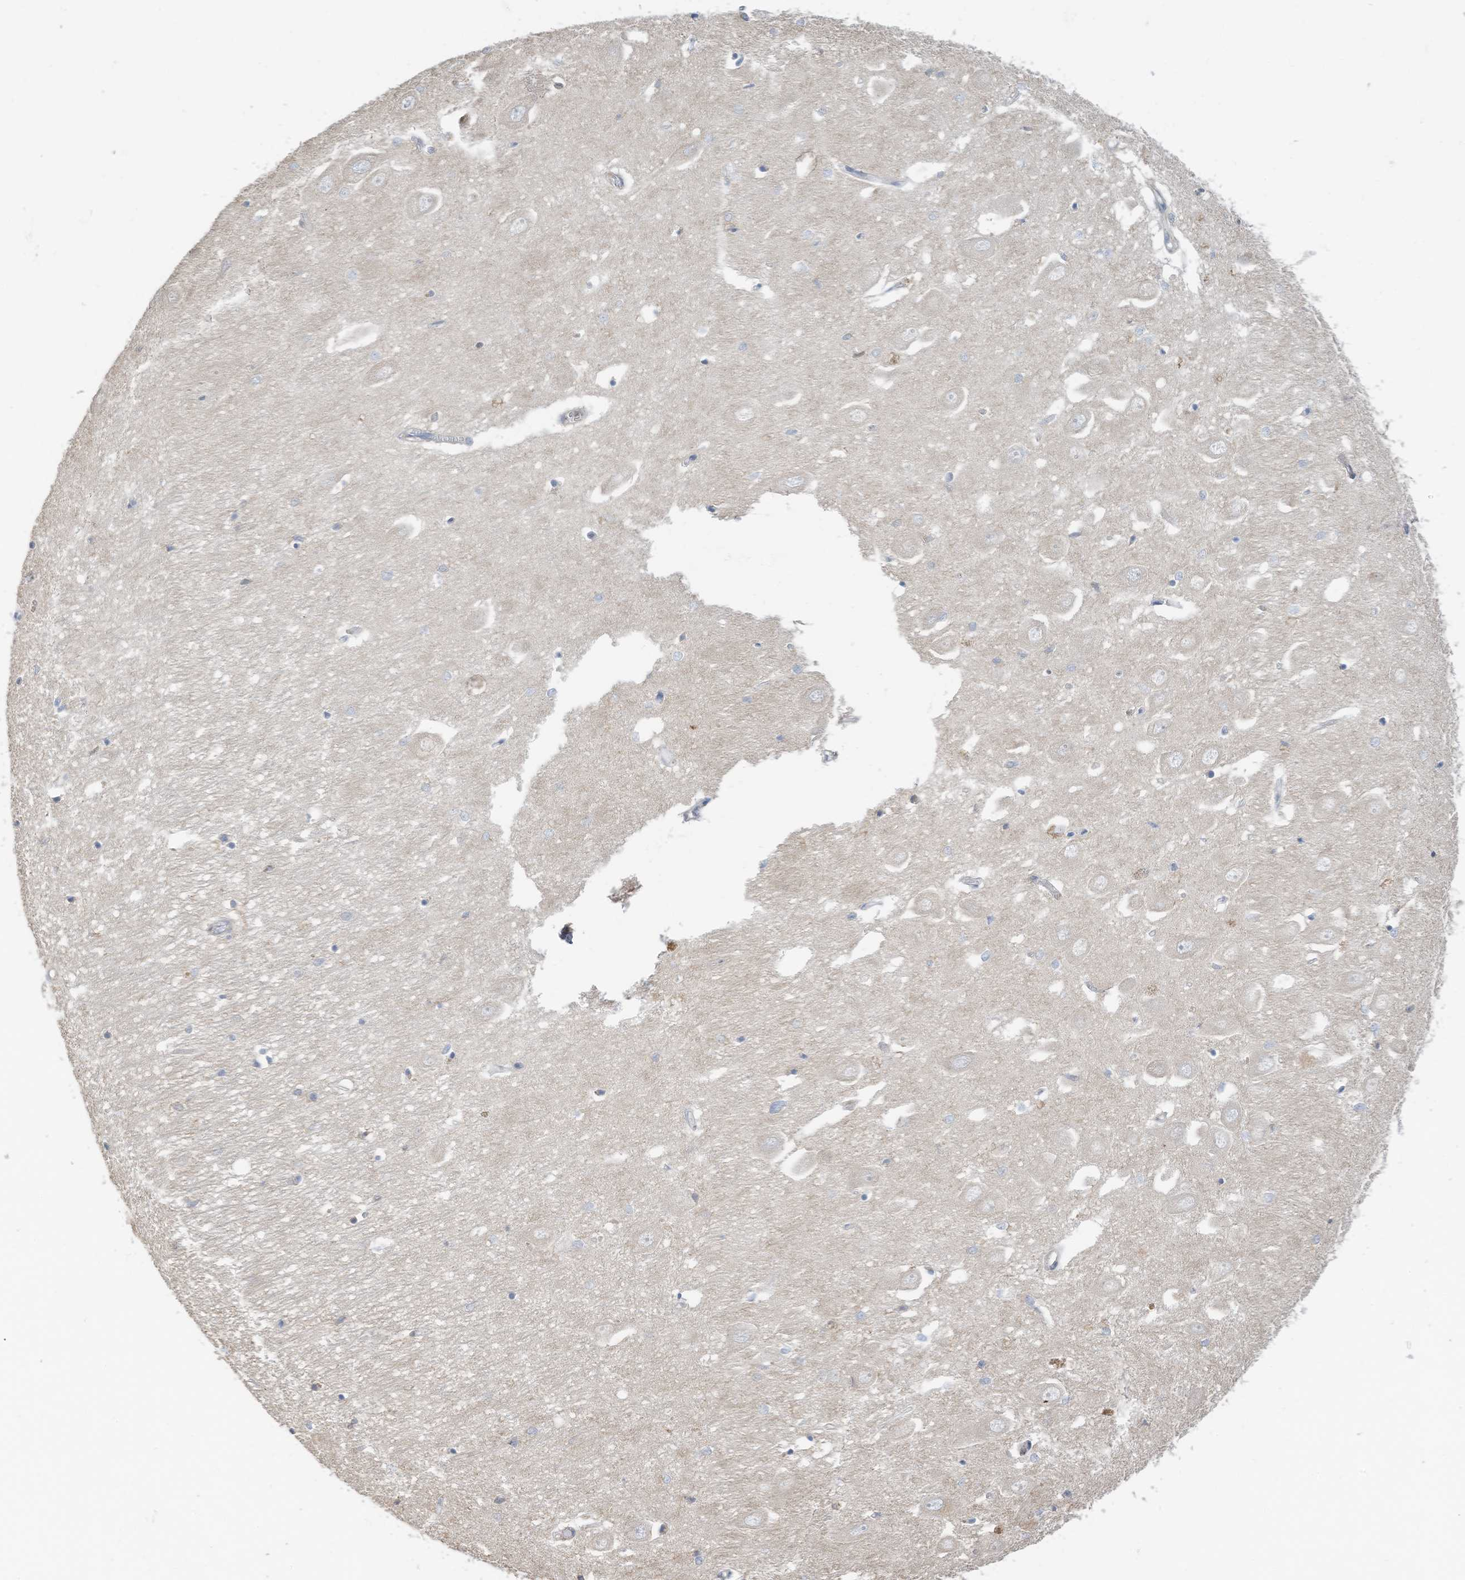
{"staining": {"intensity": "negative", "quantity": "none", "location": "none"}, "tissue": "hippocampus", "cell_type": "Glial cells", "image_type": "normal", "snomed": [{"axis": "morphology", "description": "Normal tissue, NOS"}, {"axis": "topography", "description": "Hippocampus"}], "caption": "Benign hippocampus was stained to show a protein in brown. There is no significant staining in glial cells.", "gene": "SLFN14", "patient": {"sex": "female", "age": 64}}